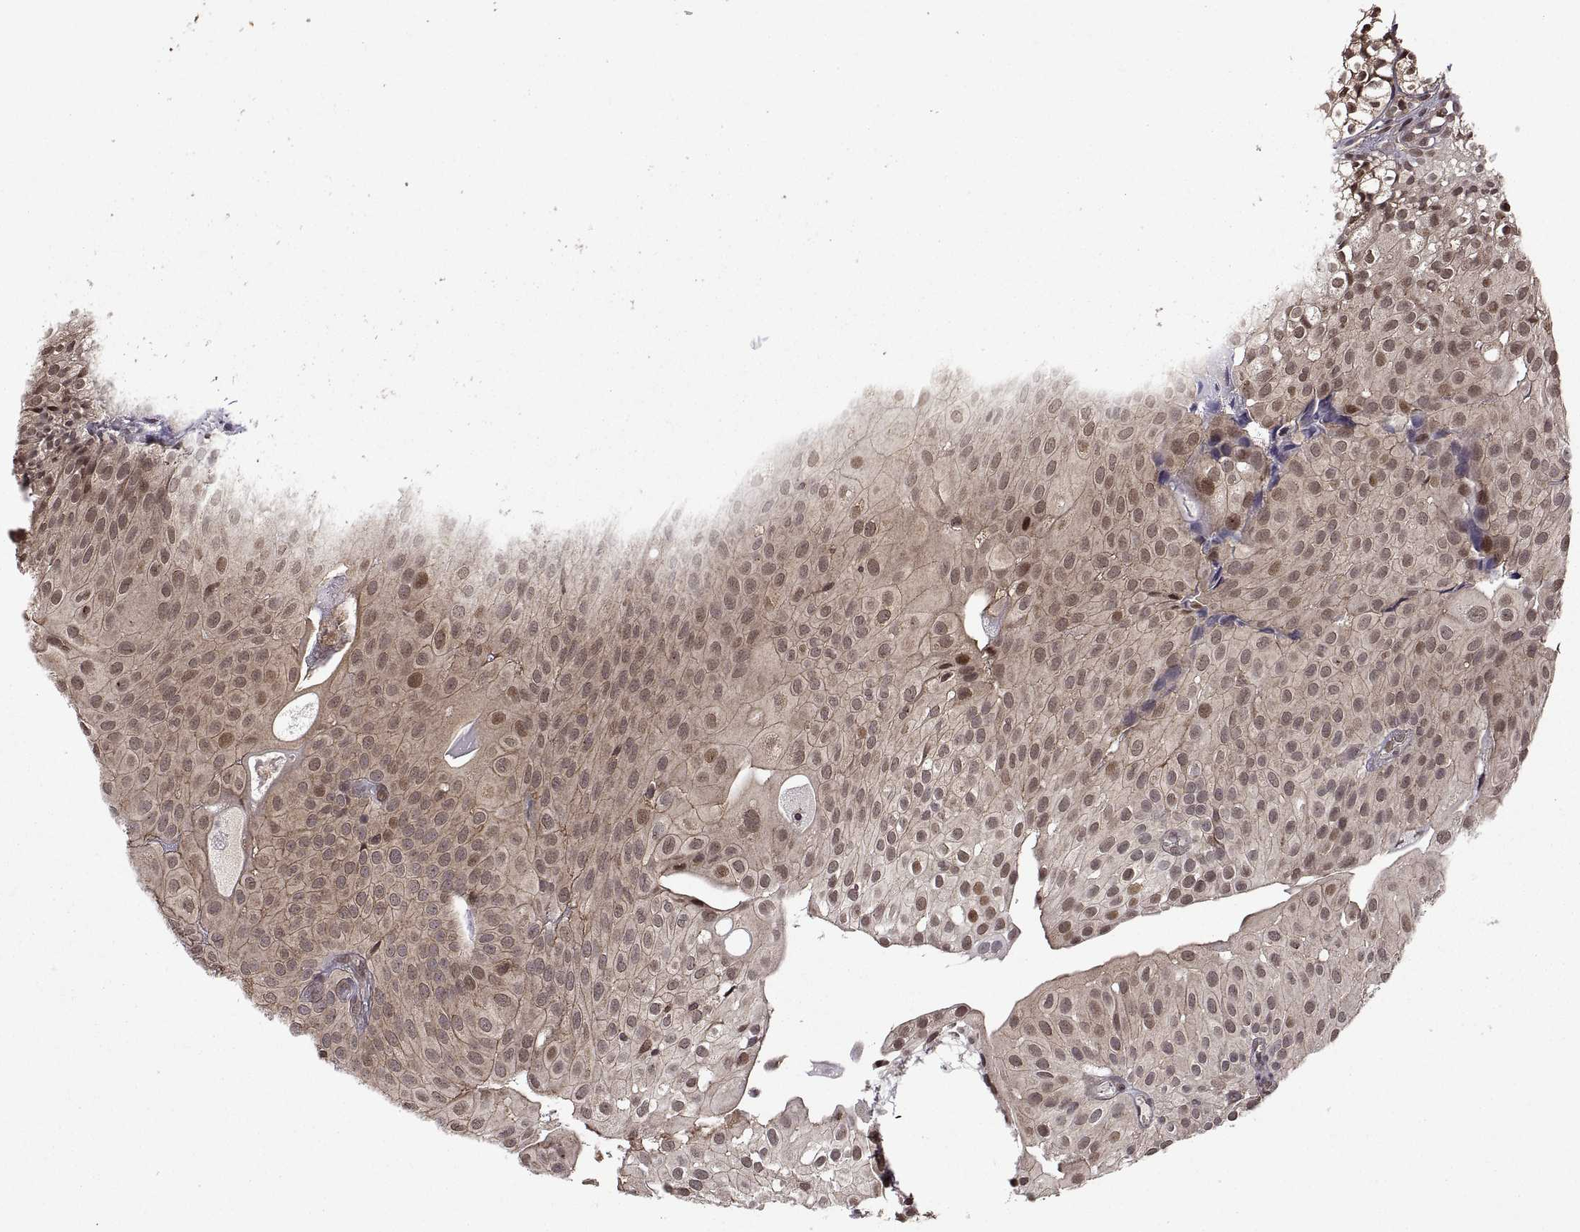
{"staining": {"intensity": "weak", "quantity": "25%-75%", "location": "cytoplasmic/membranous,nuclear"}, "tissue": "urothelial cancer", "cell_type": "Tumor cells", "image_type": "cancer", "snomed": [{"axis": "morphology", "description": "Urothelial carcinoma, Low grade"}, {"axis": "topography", "description": "Urinary bladder"}], "caption": "Human urothelial cancer stained with a brown dye displays weak cytoplasmic/membranous and nuclear positive expression in approximately 25%-75% of tumor cells.", "gene": "ZNRF2", "patient": {"sex": "male", "age": 72}}